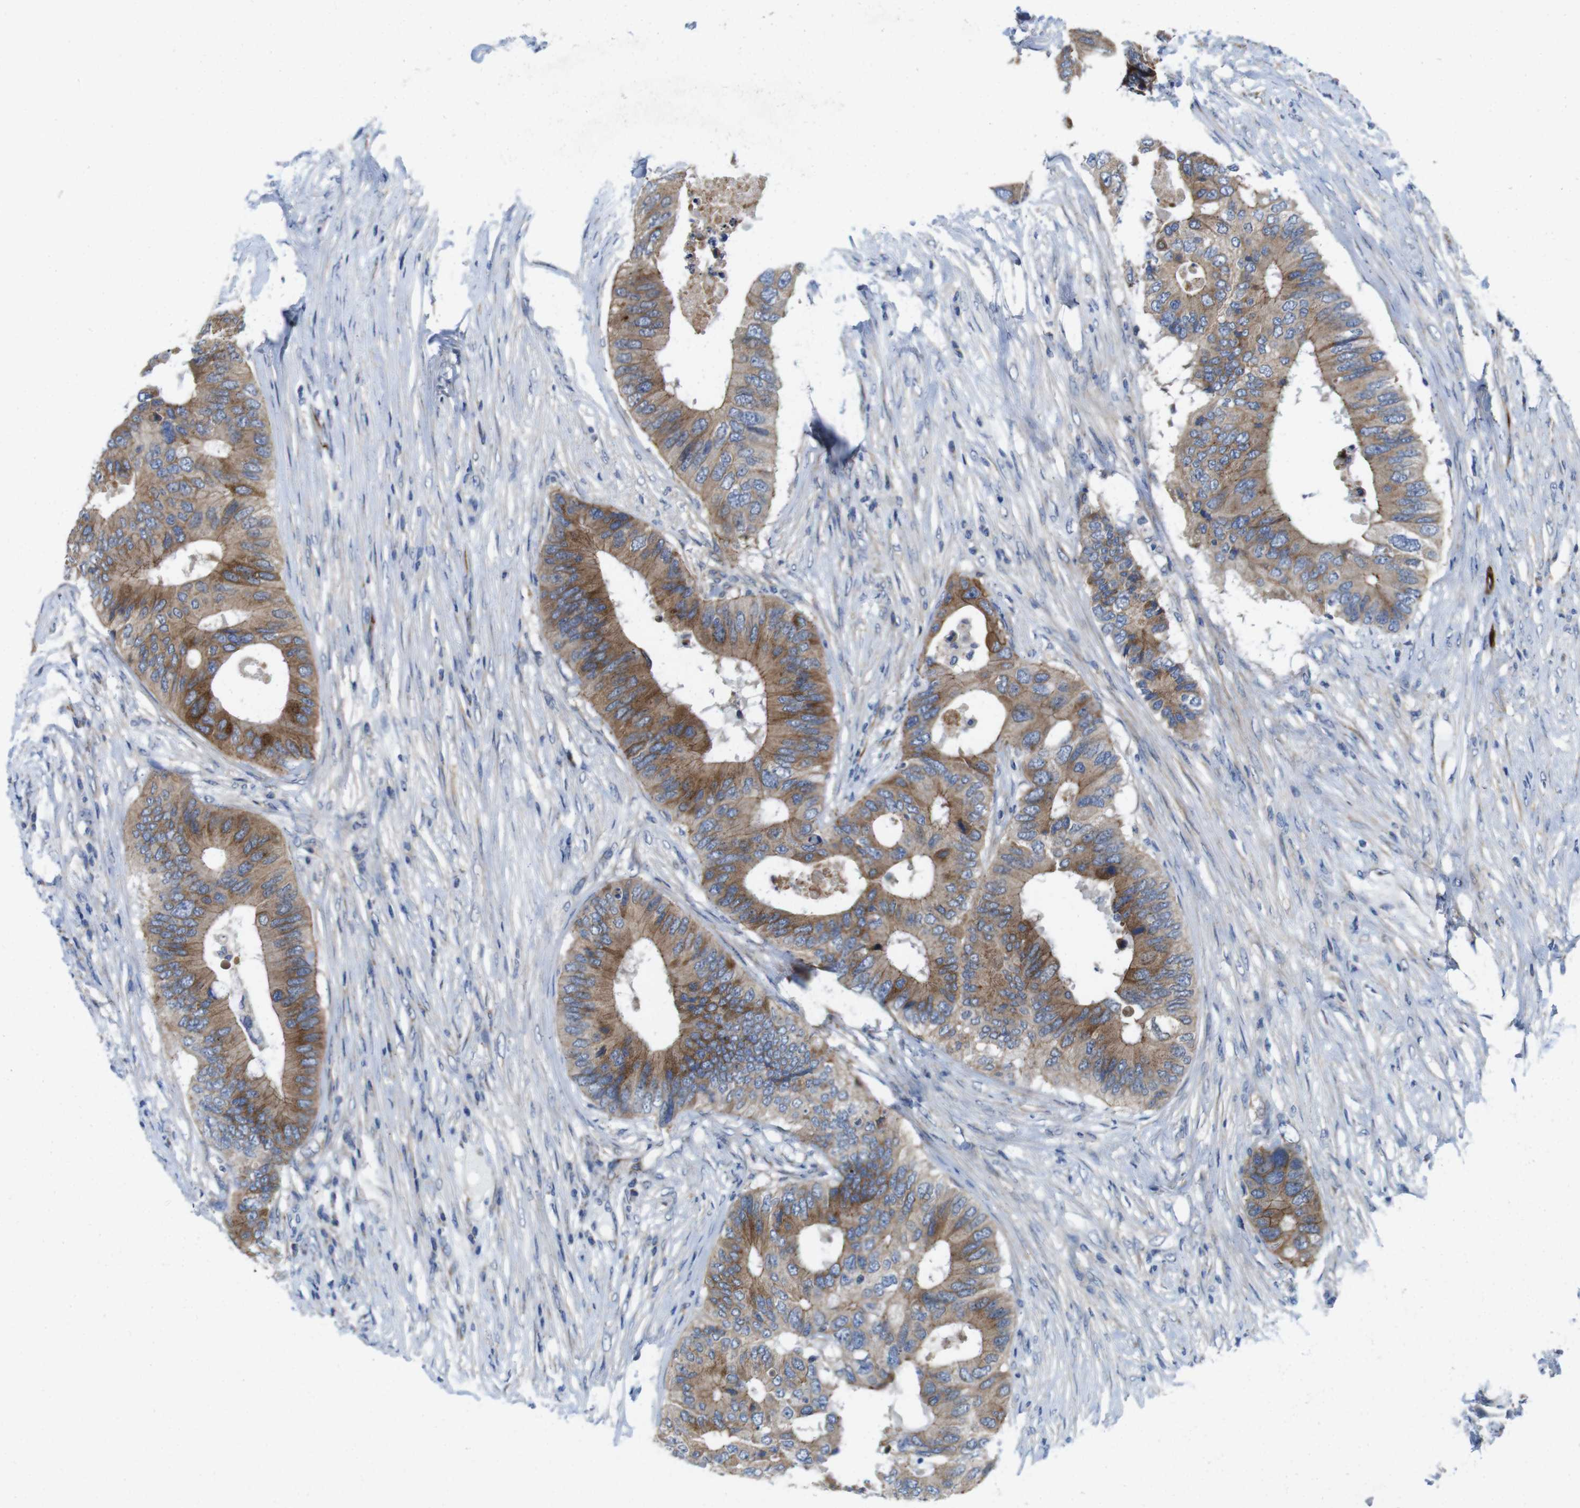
{"staining": {"intensity": "moderate", "quantity": ">75%", "location": "cytoplasmic/membranous"}, "tissue": "colorectal cancer", "cell_type": "Tumor cells", "image_type": "cancer", "snomed": [{"axis": "morphology", "description": "Adenocarcinoma, NOS"}, {"axis": "topography", "description": "Colon"}], "caption": "Colorectal cancer (adenocarcinoma) was stained to show a protein in brown. There is medium levels of moderate cytoplasmic/membranous expression in approximately >75% of tumor cells. The protein of interest is stained brown, and the nuclei are stained in blue (DAB (3,3'-diaminobenzidine) IHC with brightfield microscopy, high magnification).", "gene": "EFCAB14", "patient": {"sex": "male", "age": 71}}